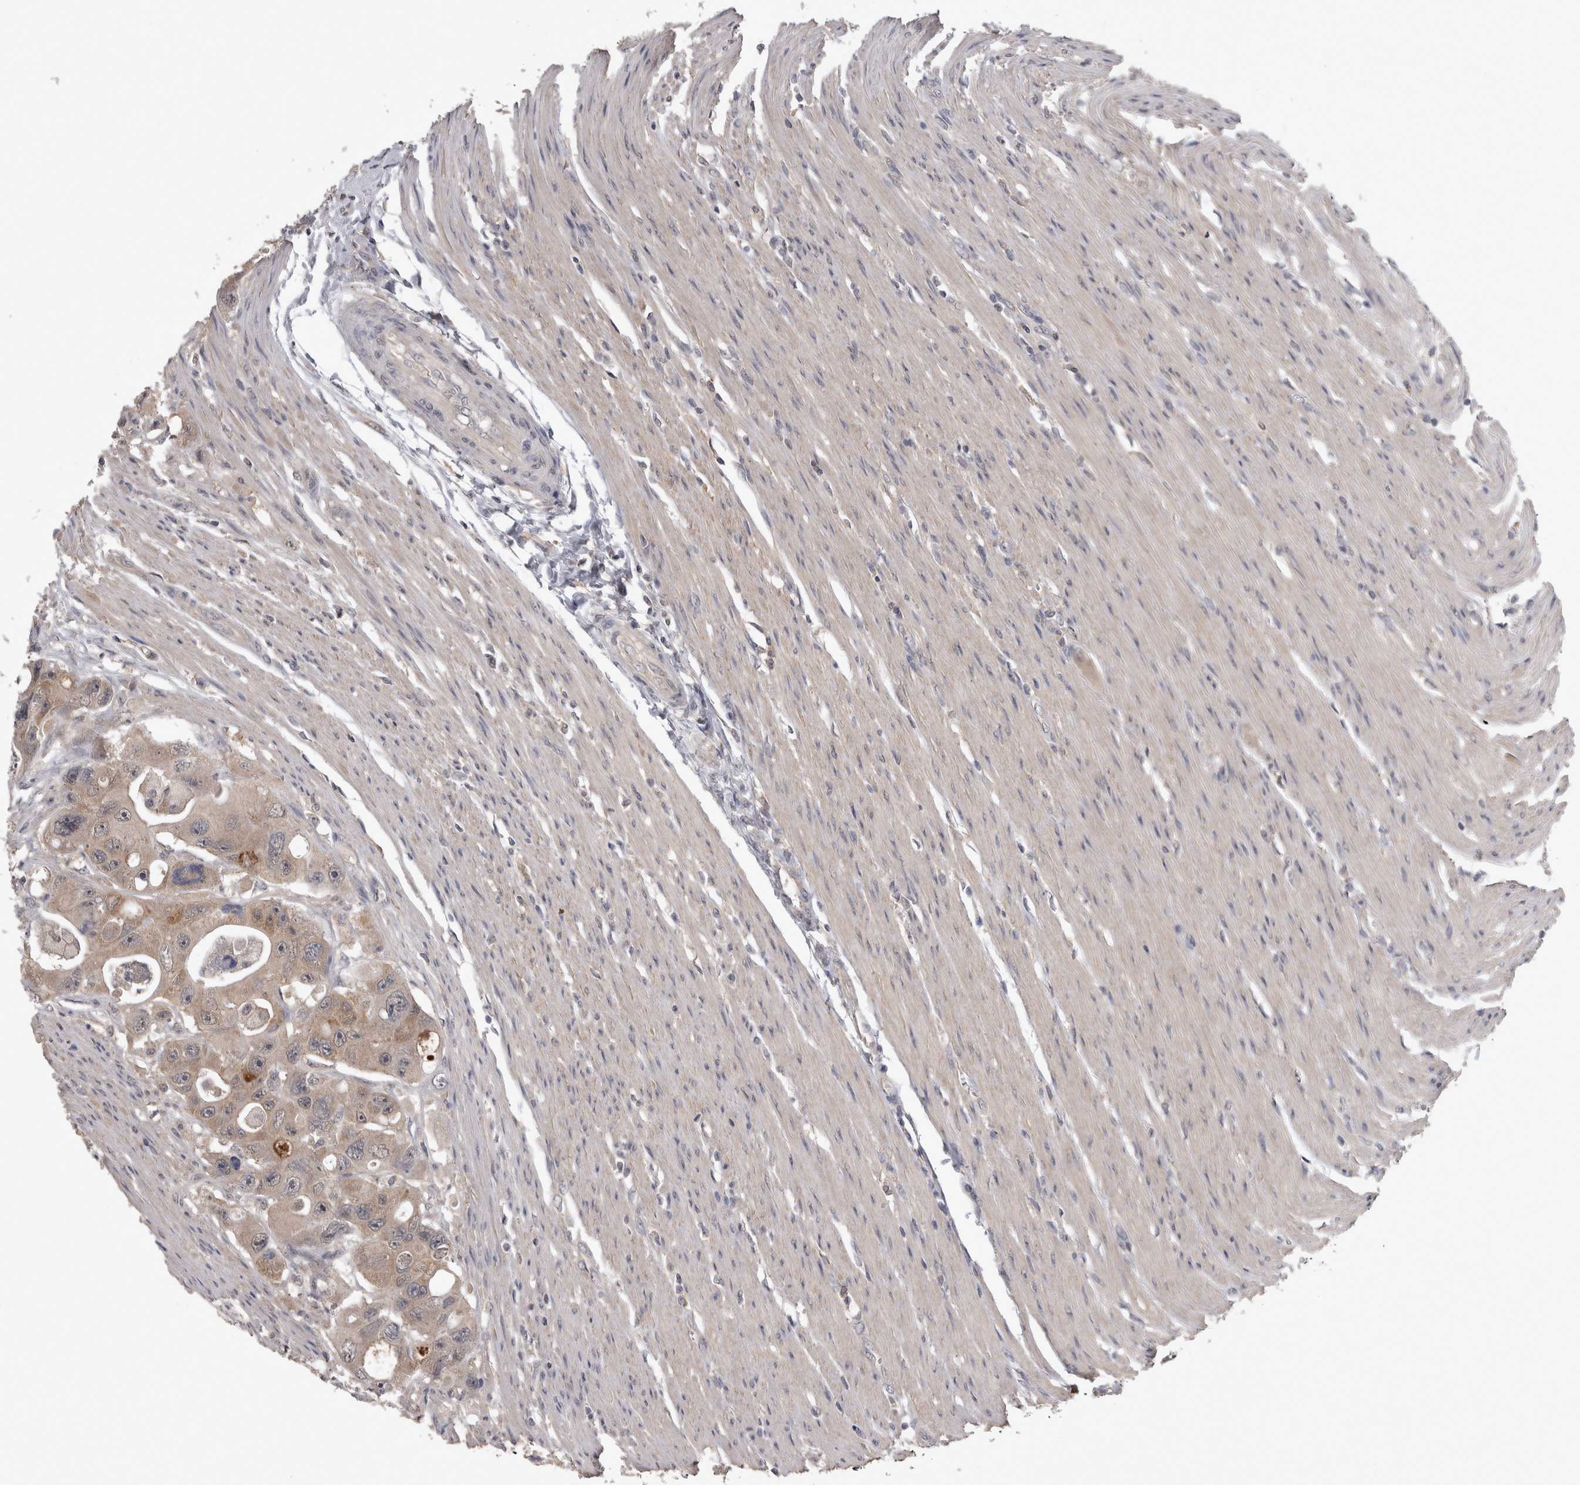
{"staining": {"intensity": "weak", "quantity": ">75%", "location": "cytoplasmic/membranous"}, "tissue": "colorectal cancer", "cell_type": "Tumor cells", "image_type": "cancer", "snomed": [{"axis": "morphology", "description": "Adenocarcinoma, NOS"}, {"axis": "topography", "description": "Colon"}], "caption": "An immunohistochemistry (IHC) micrograph of tumor tissue is shown. Protein staining in brown highlights weak cytoplasmic/membranous positivity in adenocarcinoma (colorectal) within tumor cells.", "gene": "ZNF114", "patient": {"sex": "female", "age": 46}}